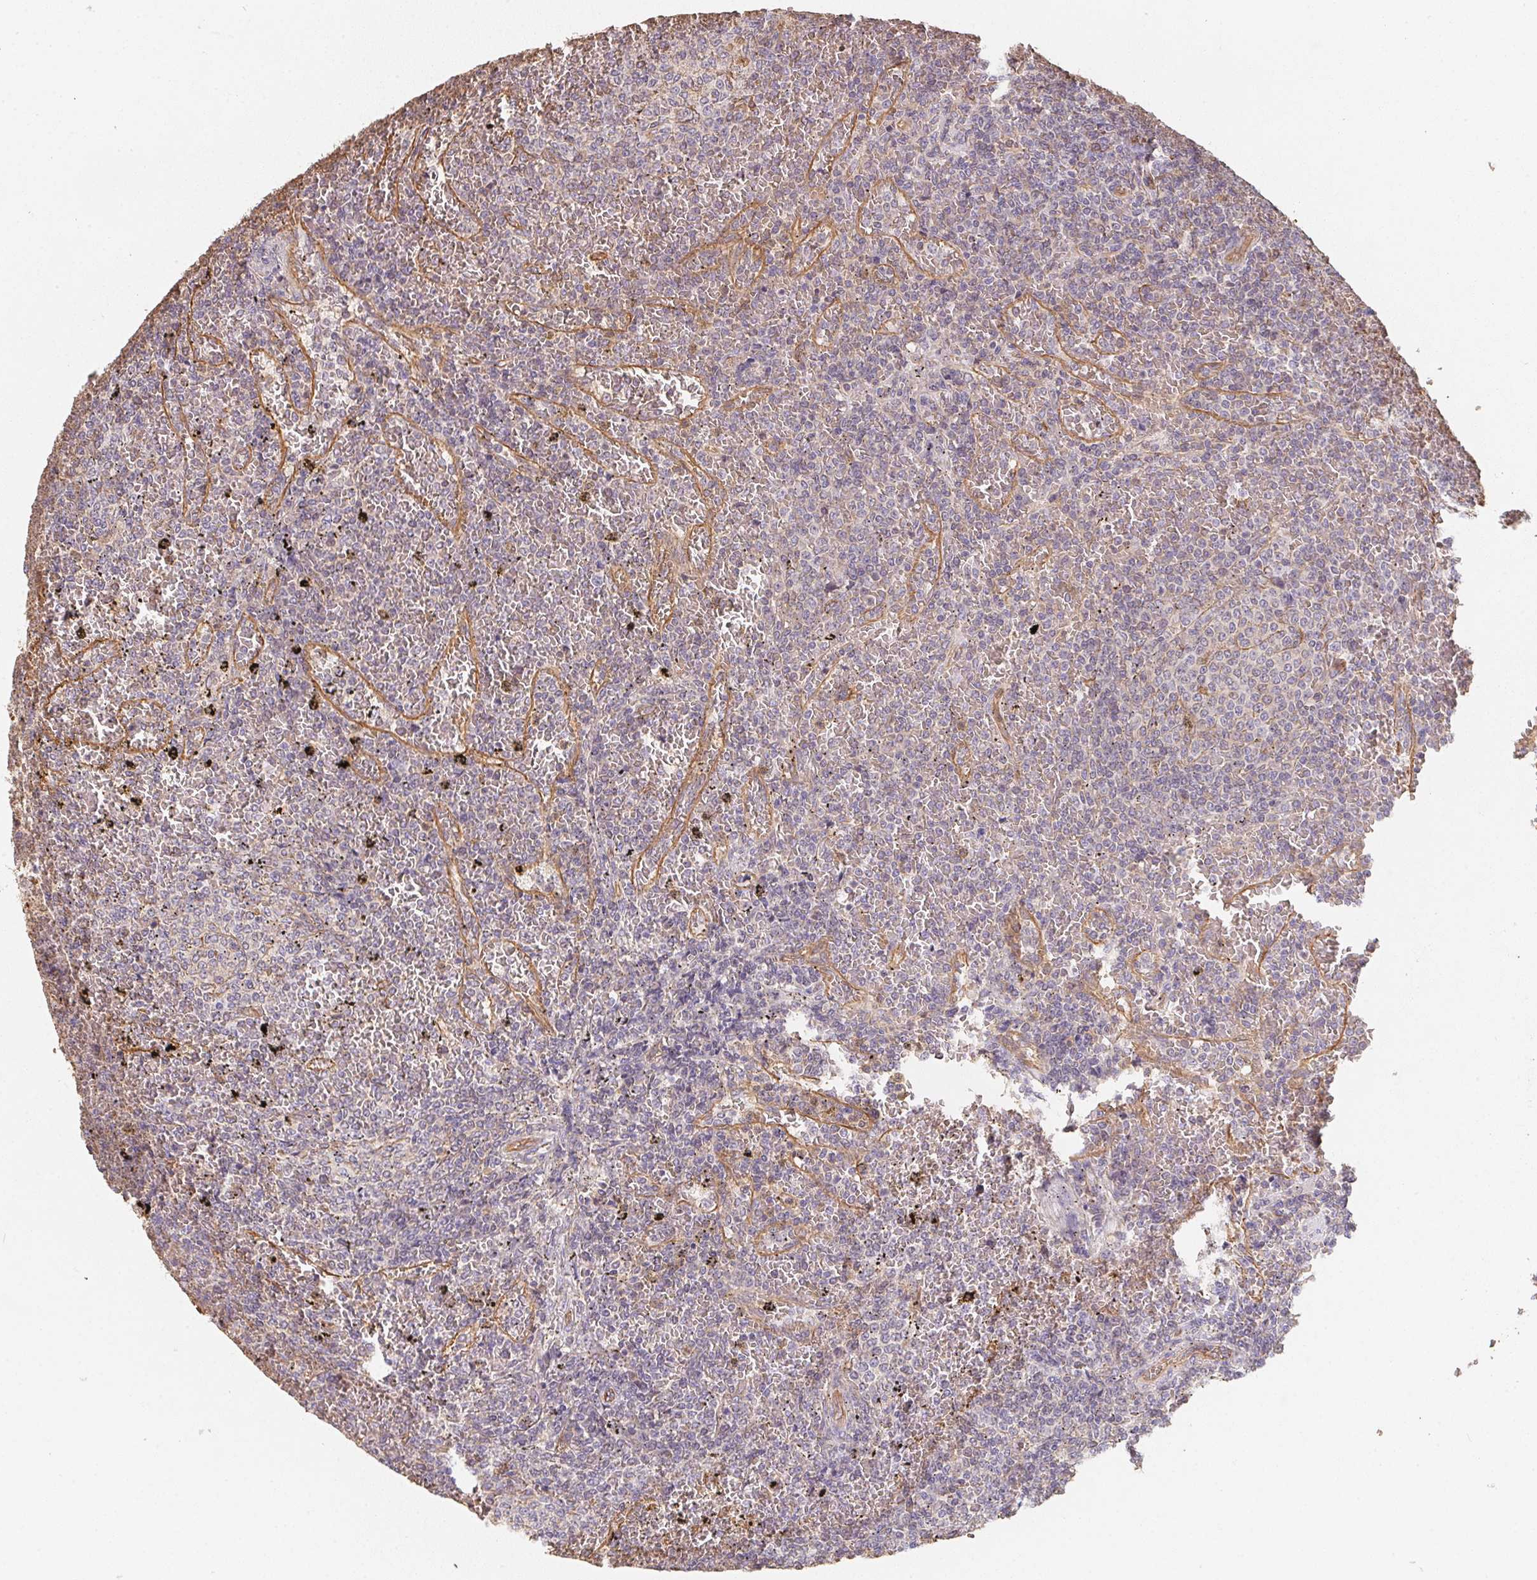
{"staining": {"intensity": "negative", "quantity": "none", "location": "none"}, "tissue": "lymphoma", "cell_type": "Tumor cells", "image_type": "cancer", "snomed": [{"axis": "morphology", "description": "Malignant lymphoma, non-Hodgkin's type, Low grade"}, {"axis": "topography", "description": "Spleen"}], "caption": "Immunohistochemical staining of human malignant lymphoma, non-Hodgkin's type (low-grade) shows no significant staining in tumor cells. (DAB immunohistochemistry with hematoxylin counter stain).", "gene": "TBKBP1", "patient": {"sex": "female", "age": 77}}